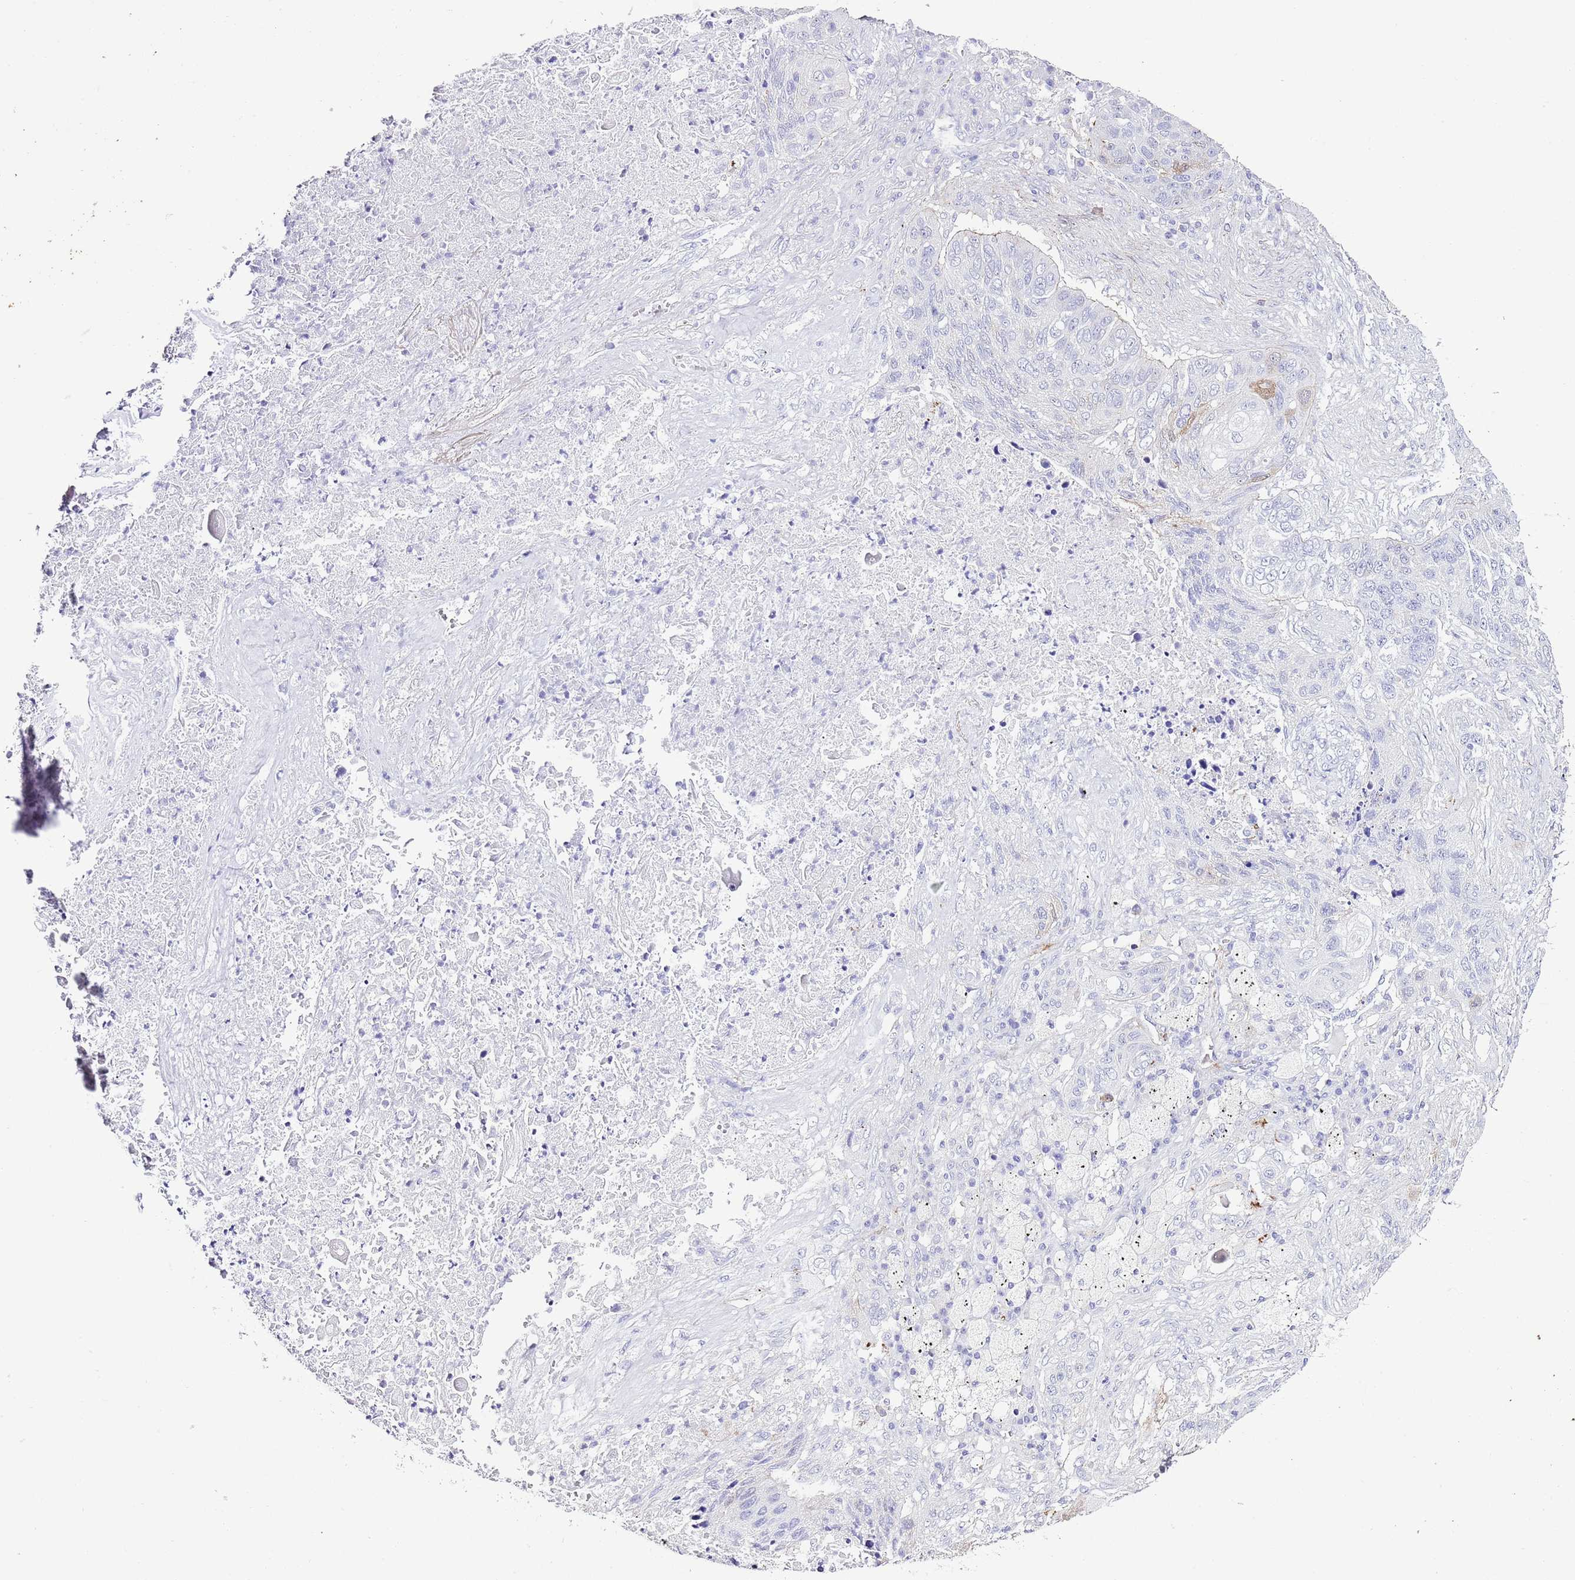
{"staining": {"intensity": "negative", "quantity": "none", "location": "none"}, "tissue": "lung cancer", "cell_type": "Tumor cells", "image_type": "cancer", "snomed": [{"axis": "morphology", "description": "Squamous cell carcinoma, NOS"}, {"axis": "topography", "description": "Lung"}], "caption": "IHC of human lung cancer demonstrates no positivity in tumor cells.", "gene": "ALDH3A1", "patient": {"sex": "female", "age": 63}}